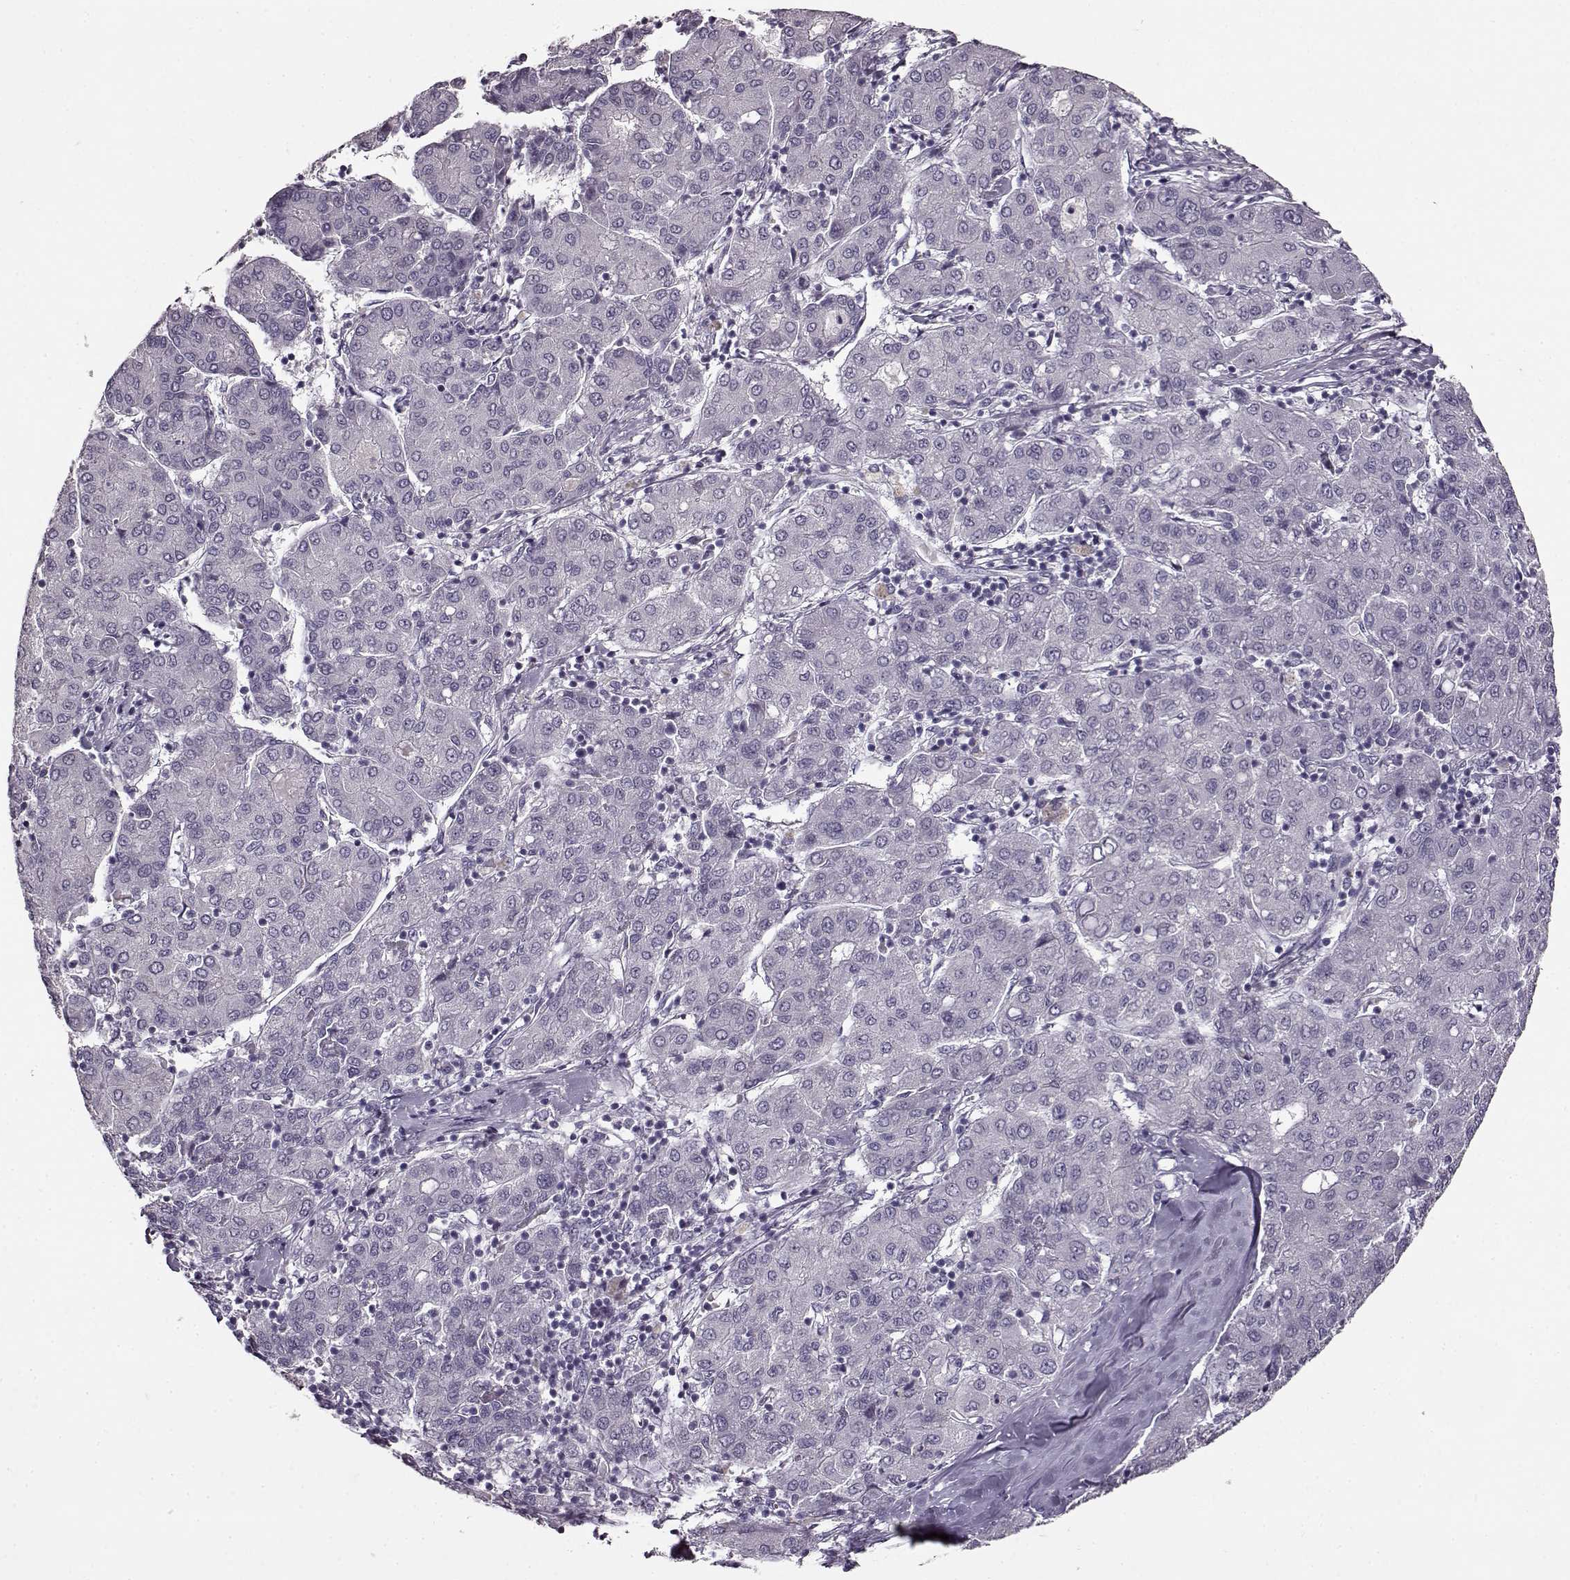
{"staining": {"intensity": "negative", "quantity": "none", "location": "none"}, "tissue": "liver cancer", "cell_type": "Tumor cells", "image_type": "cancer", "snomed": [{"axis": "morphology", "description": "Carcinoma, Hepatocellular, NOS"}, {"axis": "topography", "description": "Liver"}], "caption": "Human liver cancer stained for a protein using immunohistochemistry demonstrates no staining in tumor cells.", "gene": "FSHB", "patient": {"sex": "male", "age": 65}}